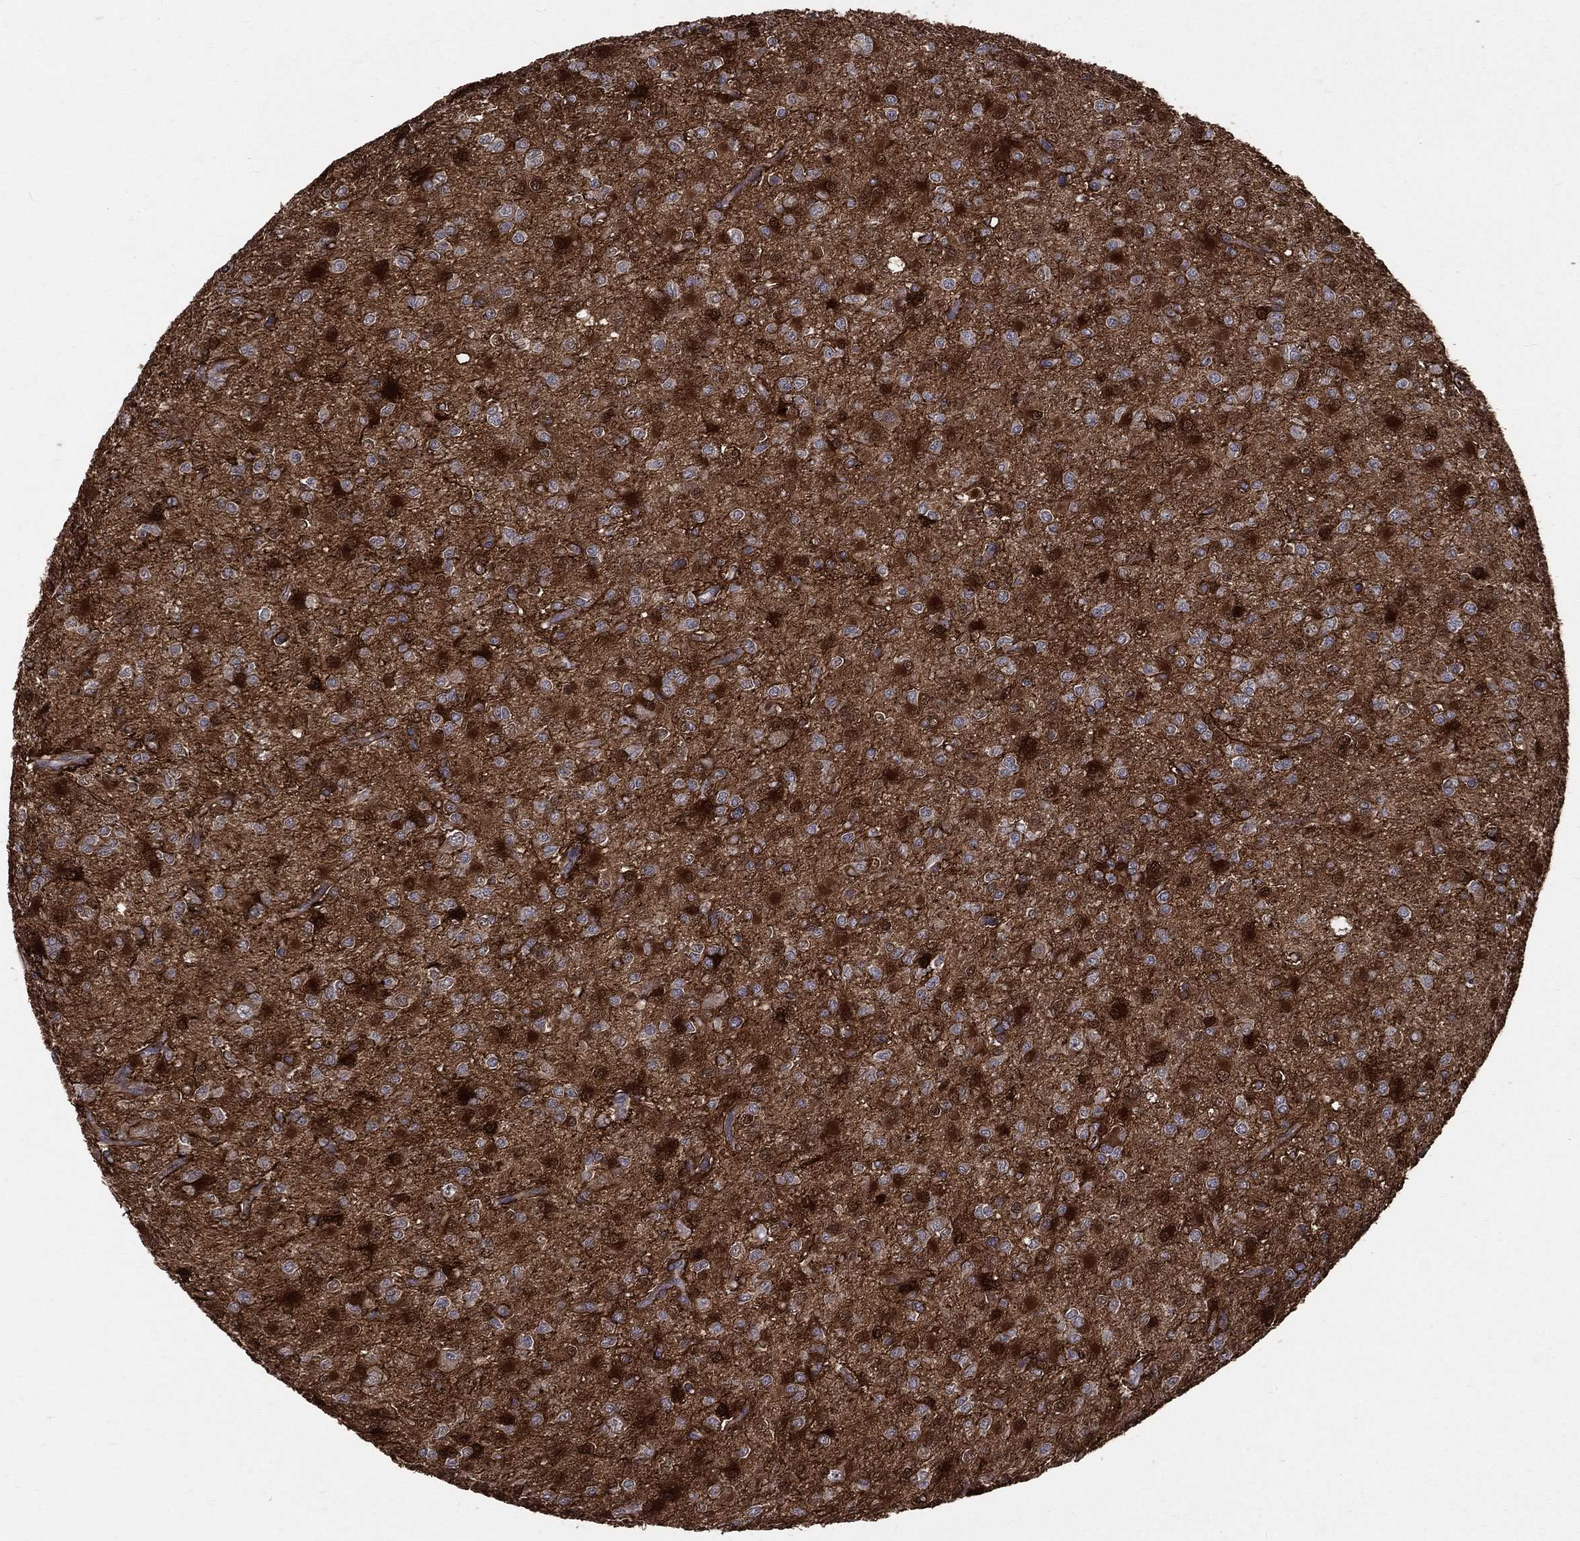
{"staining": {"intensity": "strong", "quantity": "<25%", "location": "nuclear"}, "tissue": "glioma", "cell_type": "Tumor cells", "image_type": "cancer", "snomed": [{"axis": "morphology", "description": "Glioma, malignant, Low grade"}, {"axis": "topography", "description": "Brain"}], "caption": "This is an image of immunohistochemistry (IHC) staining of malignant low-grade glioma, which shows strong positivity in the nuclear of tumor cells.", "gene": "ENO1", "patient": {"sex": "male", "age": 27}}